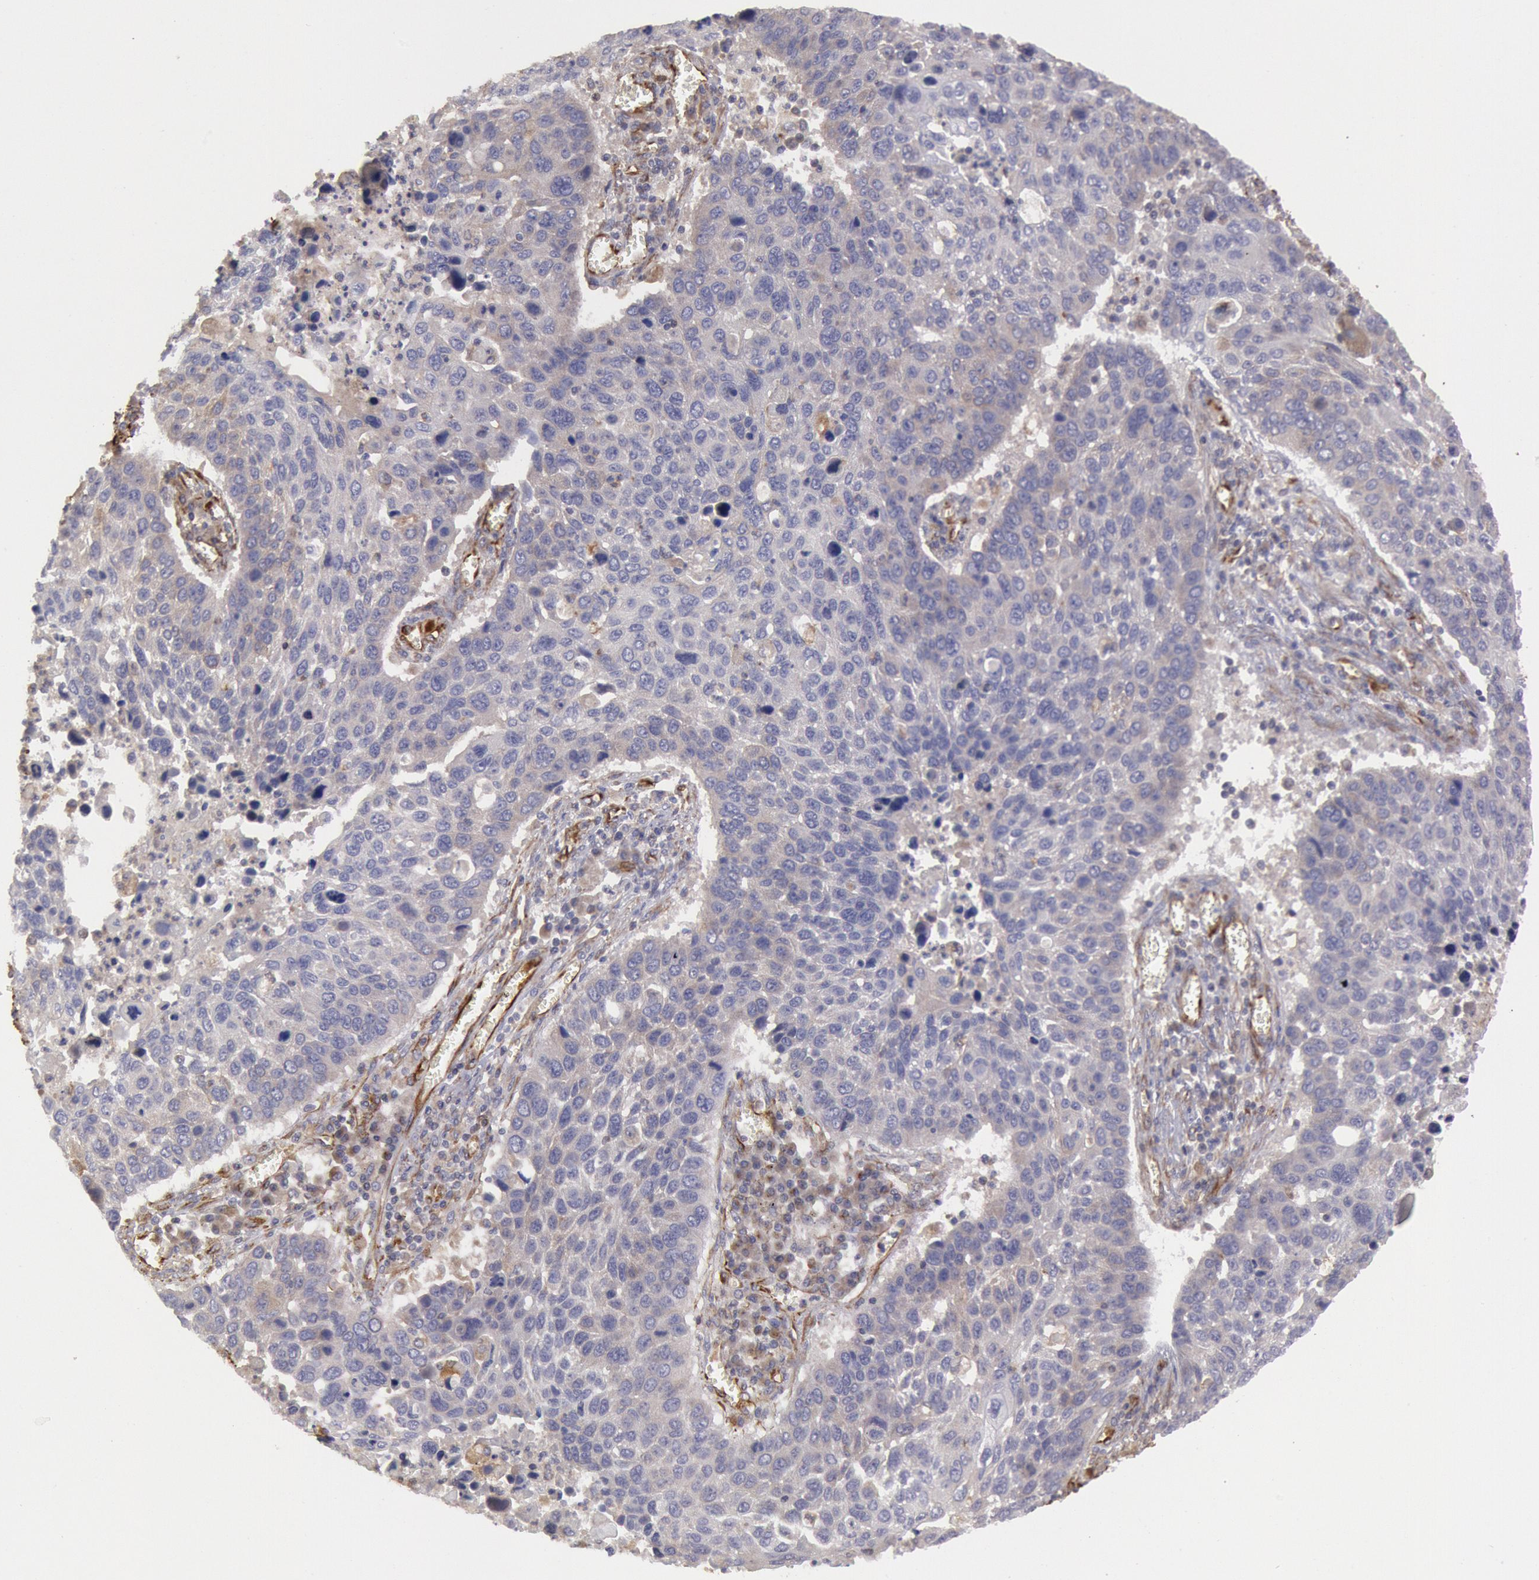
{"staining": {"intensity": "weak", "quantity": "<25%", "location": "cytoplasmic/membranous"}, "tissue": "lung cancer", "cell_type": "Tumor cells", "image_type": "cancer", "snomed": [{"axis": "morphology", "description": "Squamous cell carcinoma, NOS"}, {"axis": "topography", "description": "Lung"}], "caption": "Lung cancer stained for a protein using immunohistochemistry (IHC) reveals no staining tumor cells.", "gene": "RNF139", "patient": {"sex": "male", "age": 68}}